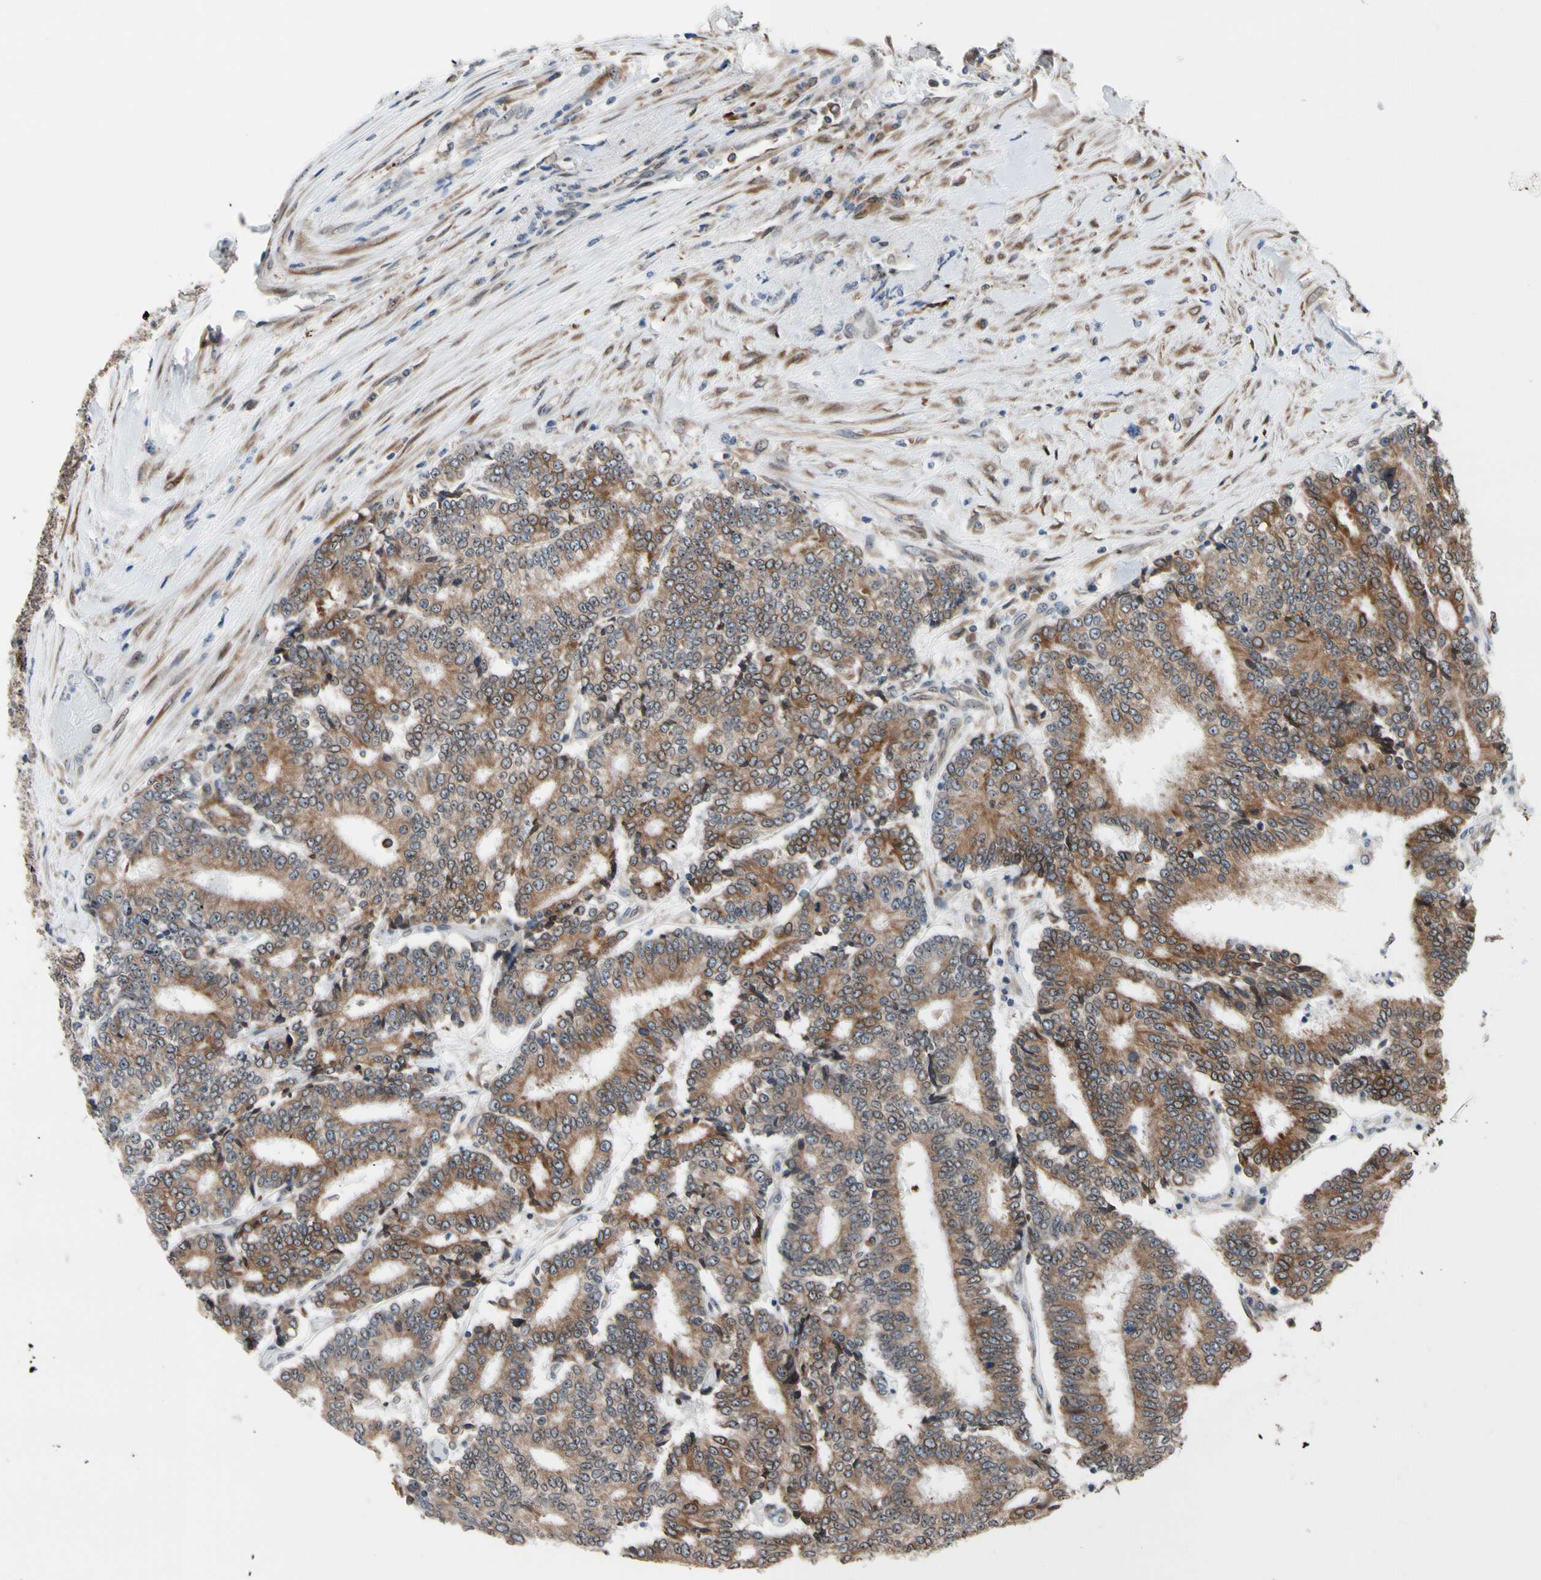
{"staining": {"intensity": "moderate", "quantity": ">75%", "location": "cytoplasmic/membranous"}, "tissue": "prostate cancer", "cell_type": "Tumor cells", "image_type": "cancer", "snomed": [{"axis": "morphology", "description": "Normal tissue, NOS"}, {"axis": "morphology", "description": "Adenocarcinoma, High grade"}, {"axis": "topography", "description": "Prostate"}, {"axis": "topography", "description": "Seminal veicle"}], "caption": "Prostate cancer (high-grade adenocarcinoma) stained for a protein (brown) exhibits moderate cytoplasmic/membranous positive staining in approximately >75% of tumor cells.", "gene": "TMED7", "patient": {"sex": "male", "age": 55}}